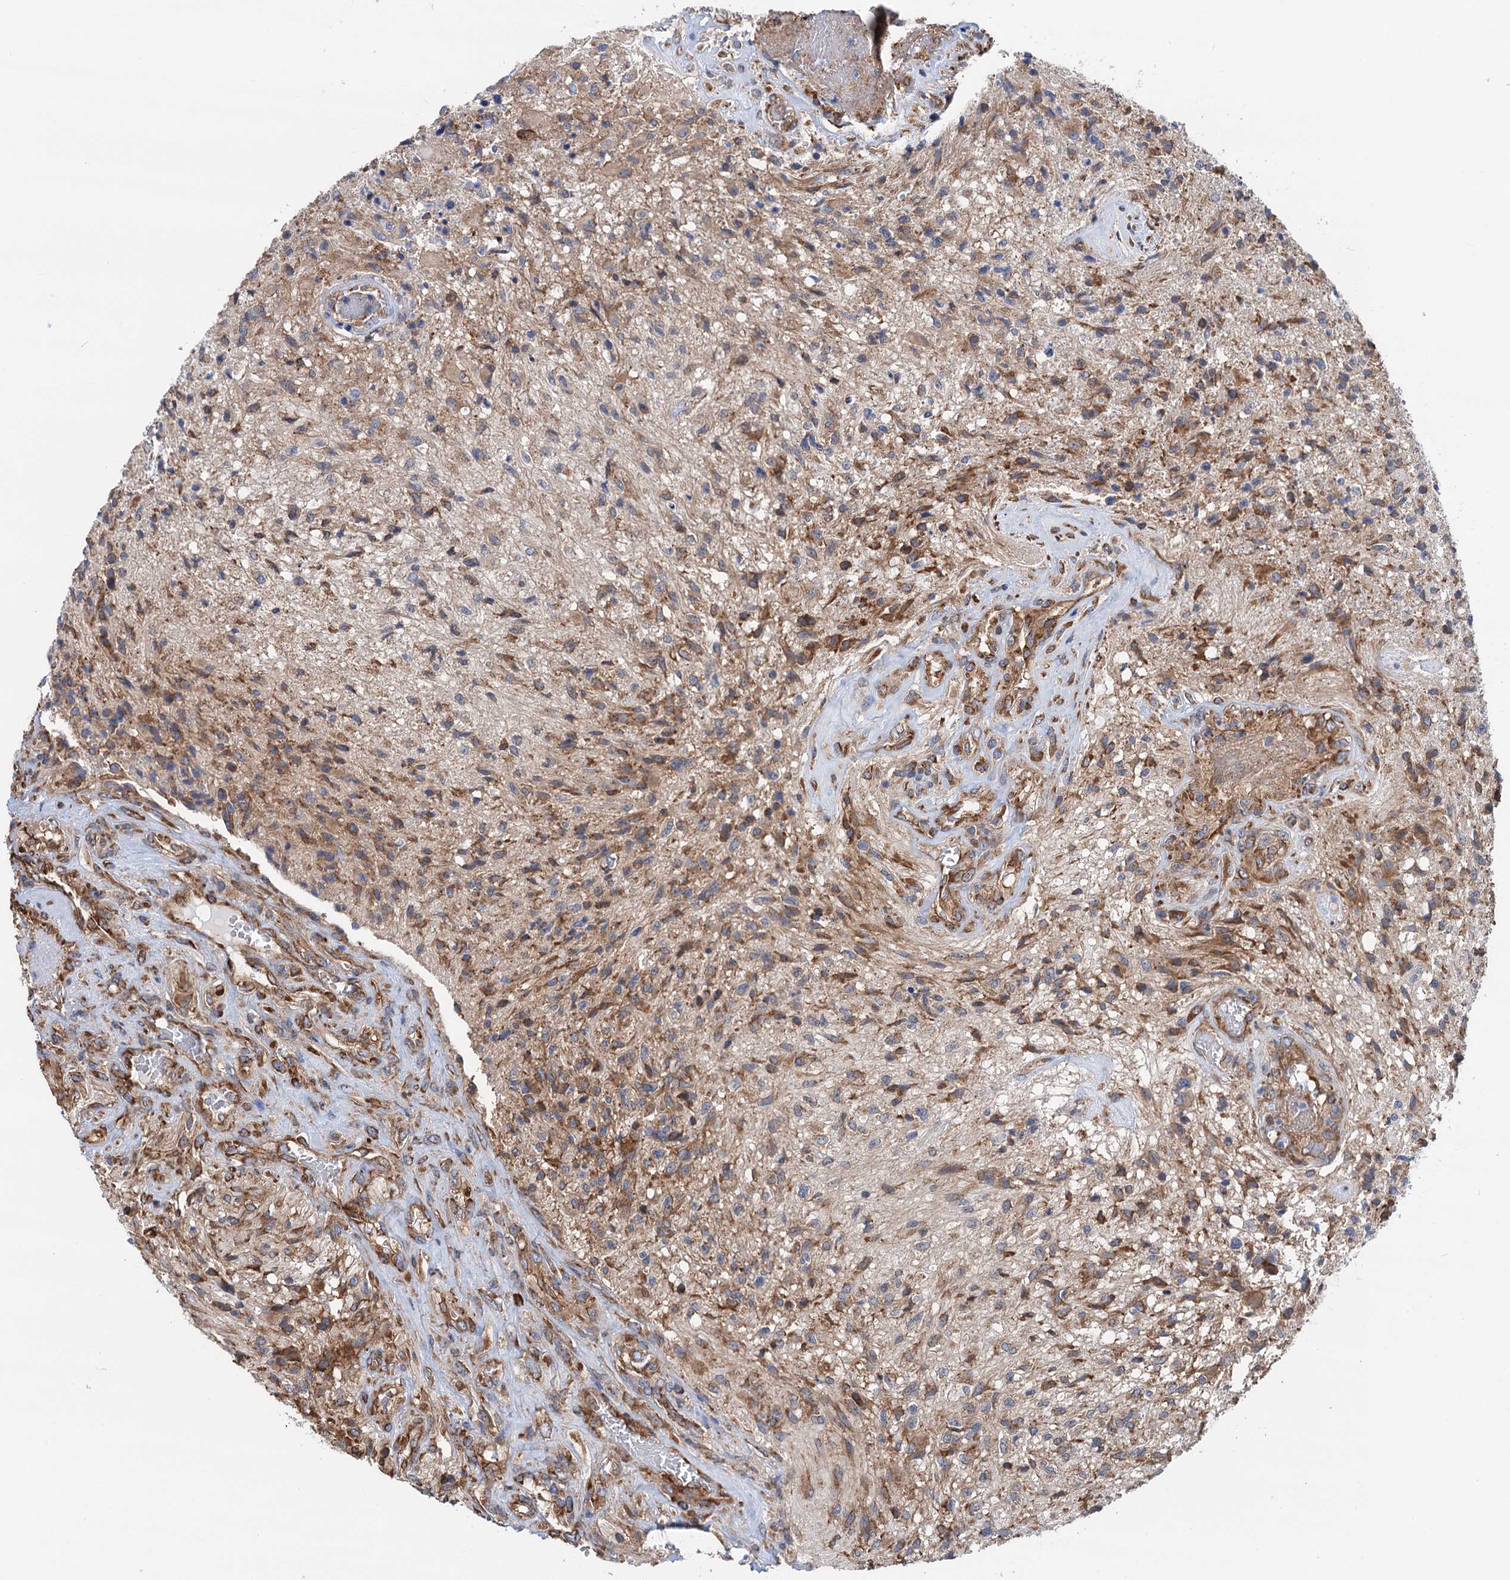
{"staining": {"intensity": "moderate", "quantity": "25%-75%", "location": "cytoplasmic/membranous"}, "tissue": "glioma", "cell_type": "Tumor cells", "image_type": "cancer", "snomed": [{"axis": "morphology", "description": "Glioma, malignant, High grade"}, {"axis": "topography", "description": "Brain"}], "caption": "Immunohistochemical staining of human glioma shows moderate cytoplasmic/membranous protein expression in about 25%-75% of tumor cells.", "gene": "SLC12A7", "patient": {"sex": "male", "age": 56}}